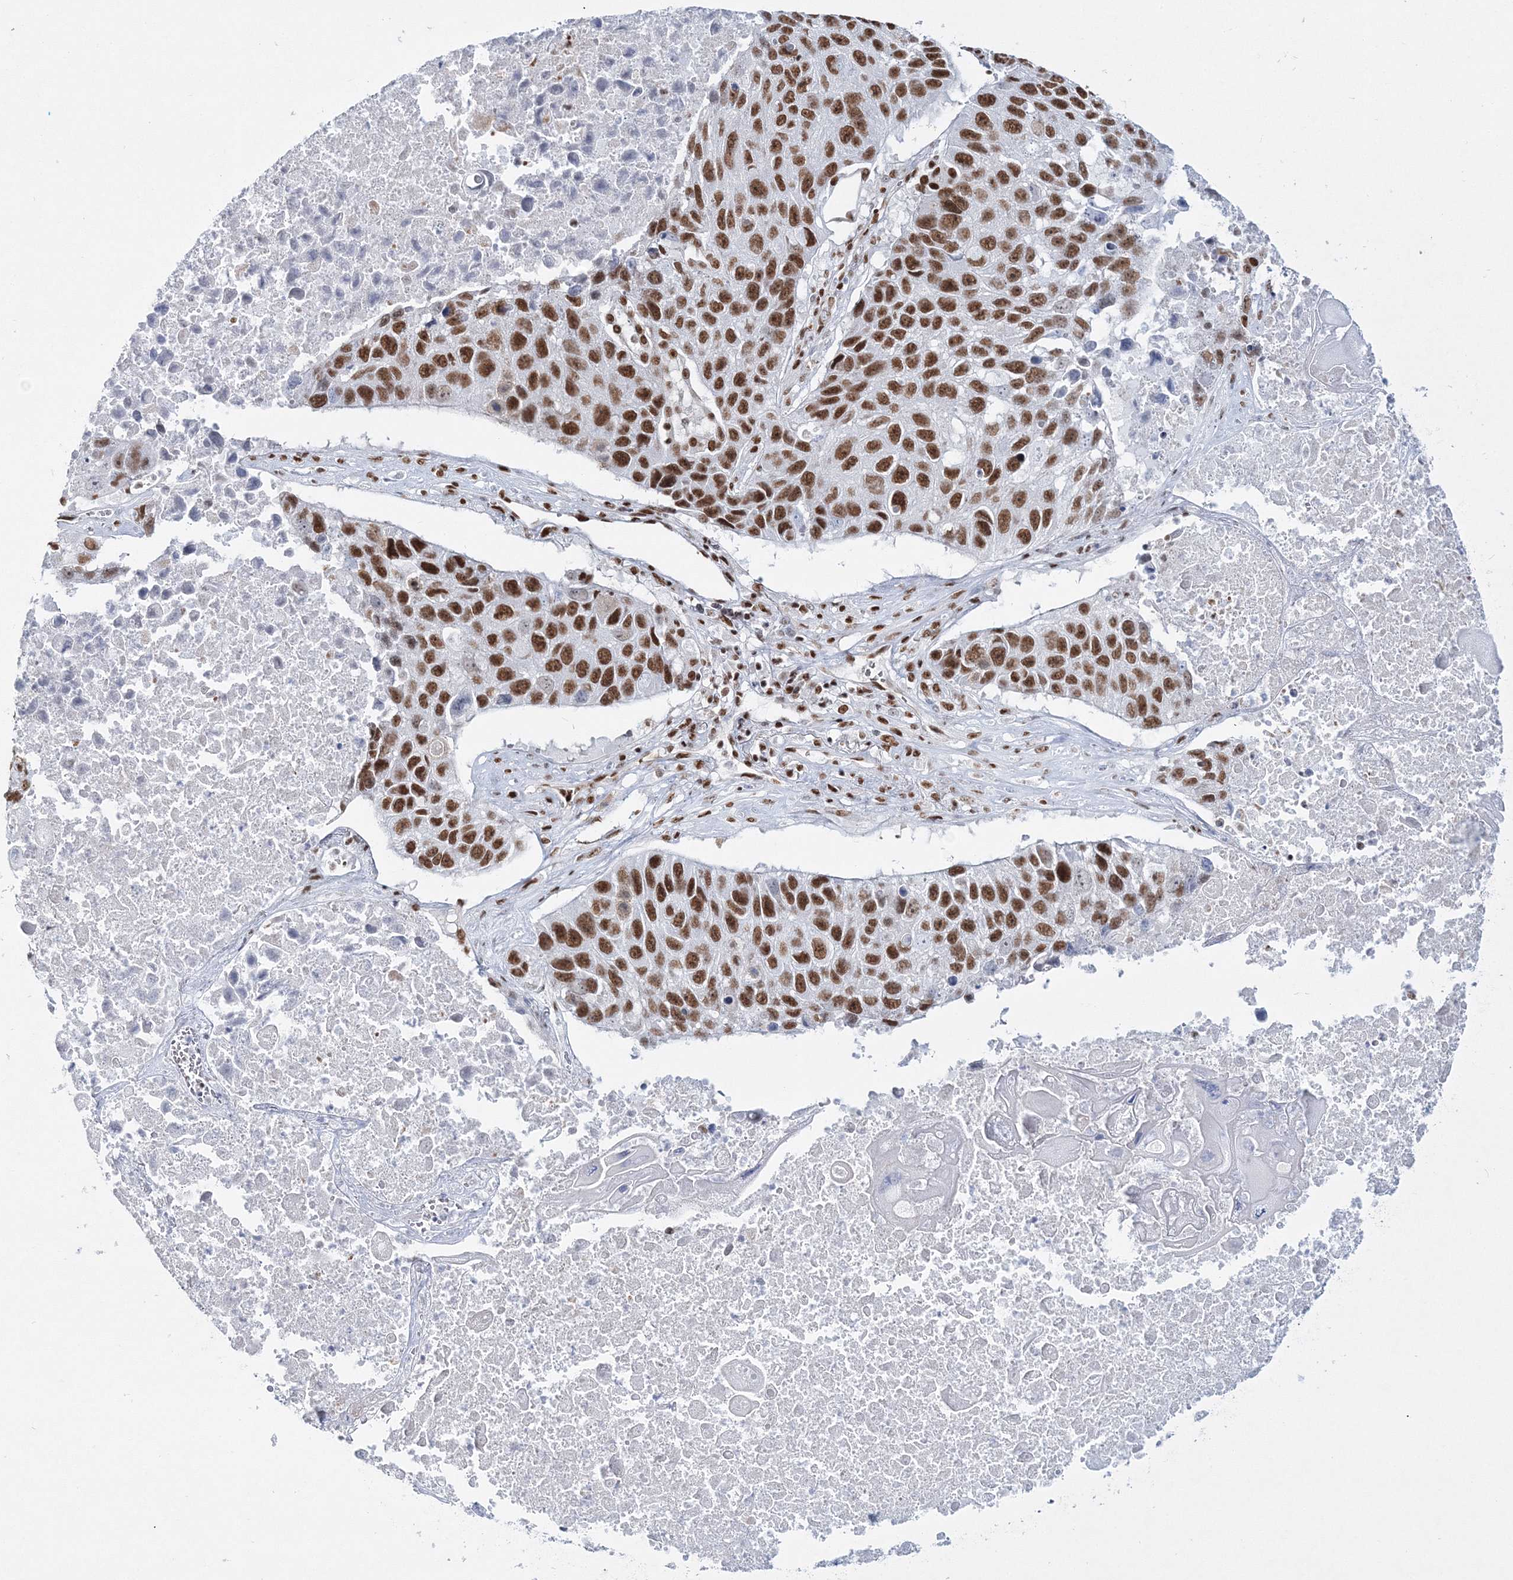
{"staining": {"intensity": "moderate", "quantity": ">75%", "location": "nuclear"}, "tissue": "lung cancer", "cell_type": "Tumor cells", "image_type": "cancer", "snomed": [{"axis": "morphology", "description": "Squamous cell carcinoma, NOS"}, {"axis": "topography", "description": "Lung"}], "caption": "This is an image of immunohistochemistry staining of squamous cell carcinoma (lung), which shows moderate positivity in the nuclear of tumor cells.", "gene": "QRICH1", "patient": {"sex": "male", "age": 61}}